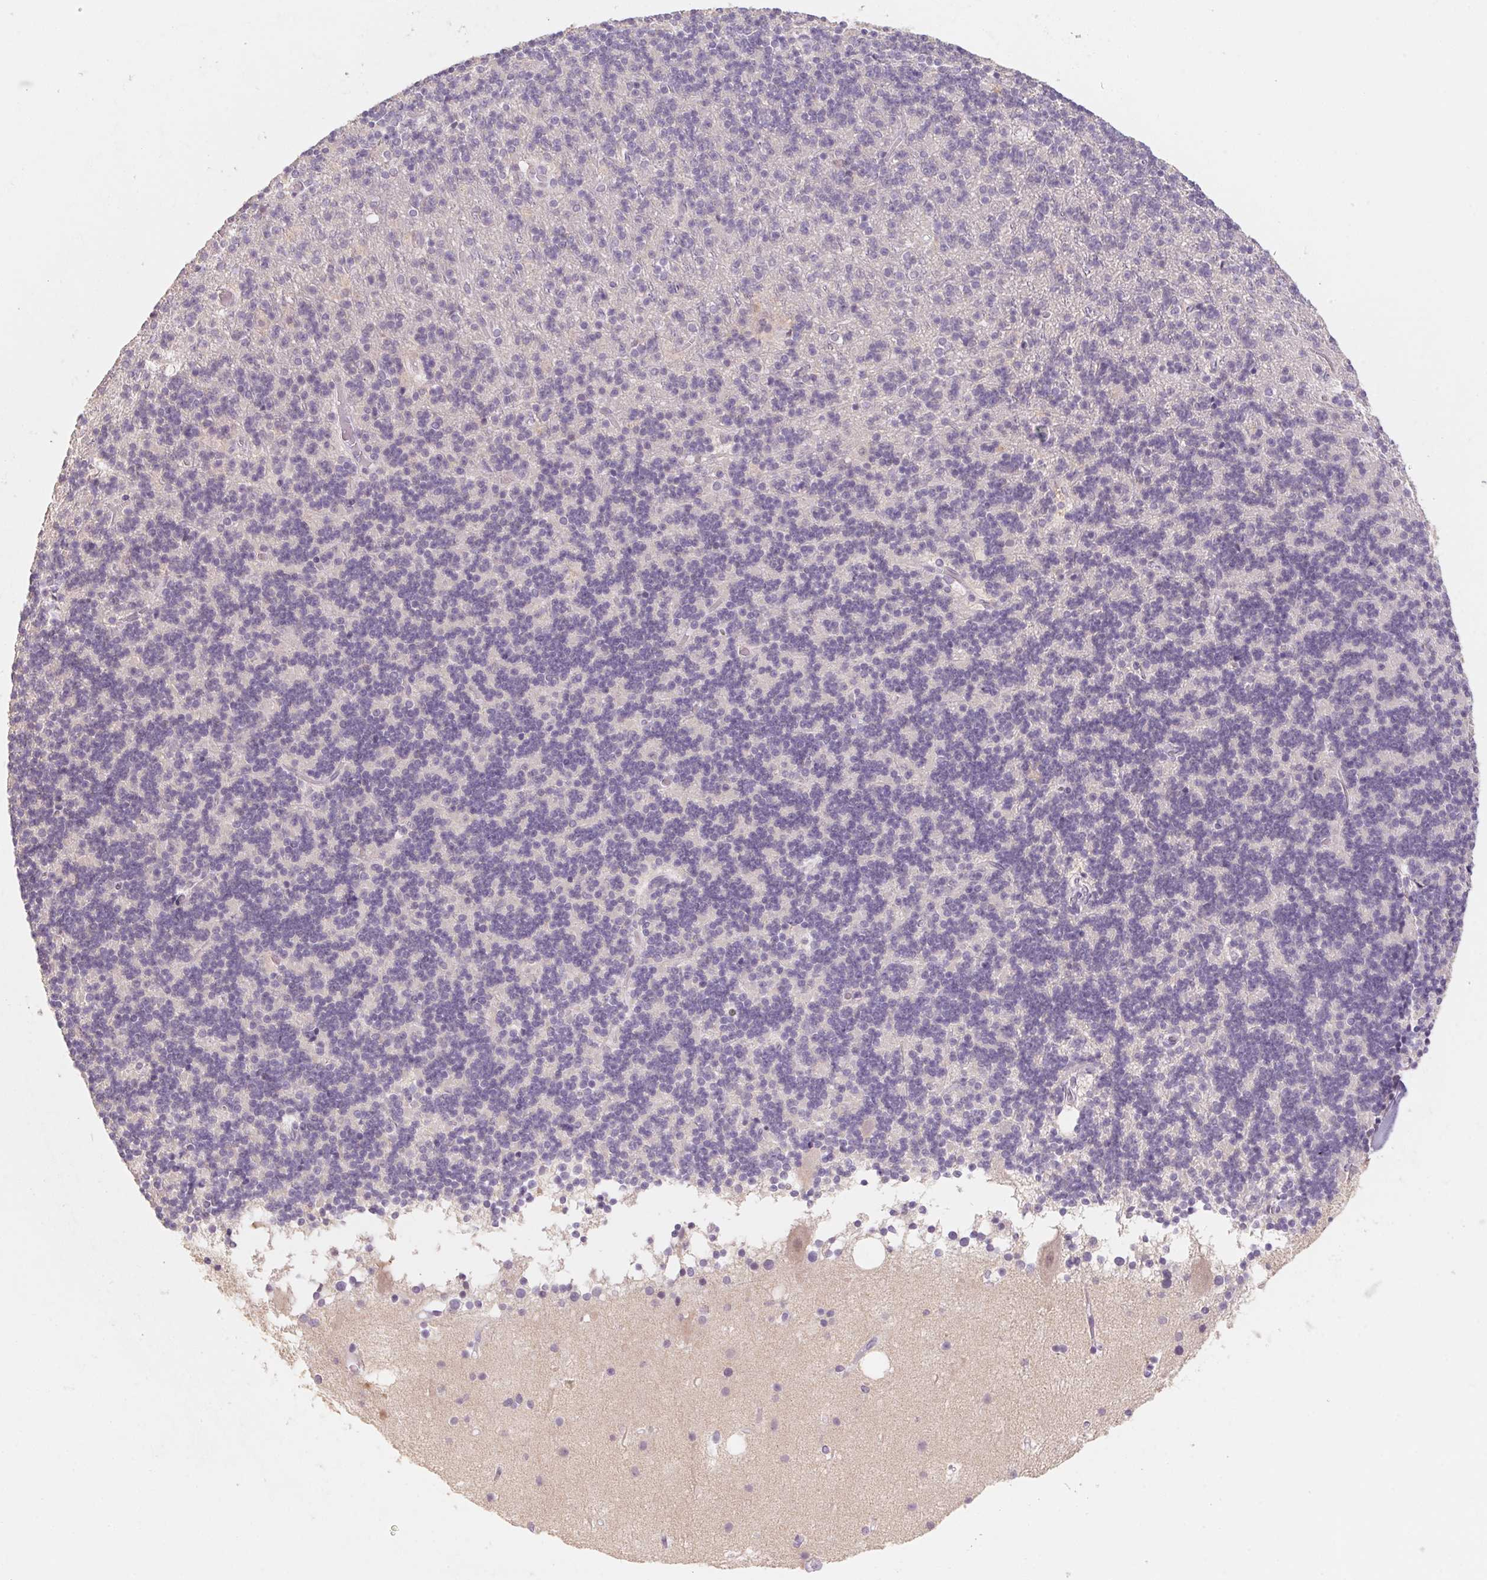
{"staining": {"intensity": "negative", "quantity": "none", "location": "none"}, "tissue": "cerebellum", "cell_type": "Cells in granular layer", "image_type": "normal", "snomed": [{"axis": "morphology", "description": "Normal tissue, NOS"}, {"axis": "topography", "description": "Cerebellum"}], "caption": "IHC of normal human cerebellum demonstrates no positivity in cells in granular layer.", "gene": "CAPZA3", "patient": {"sex": "male", "age": 70}}